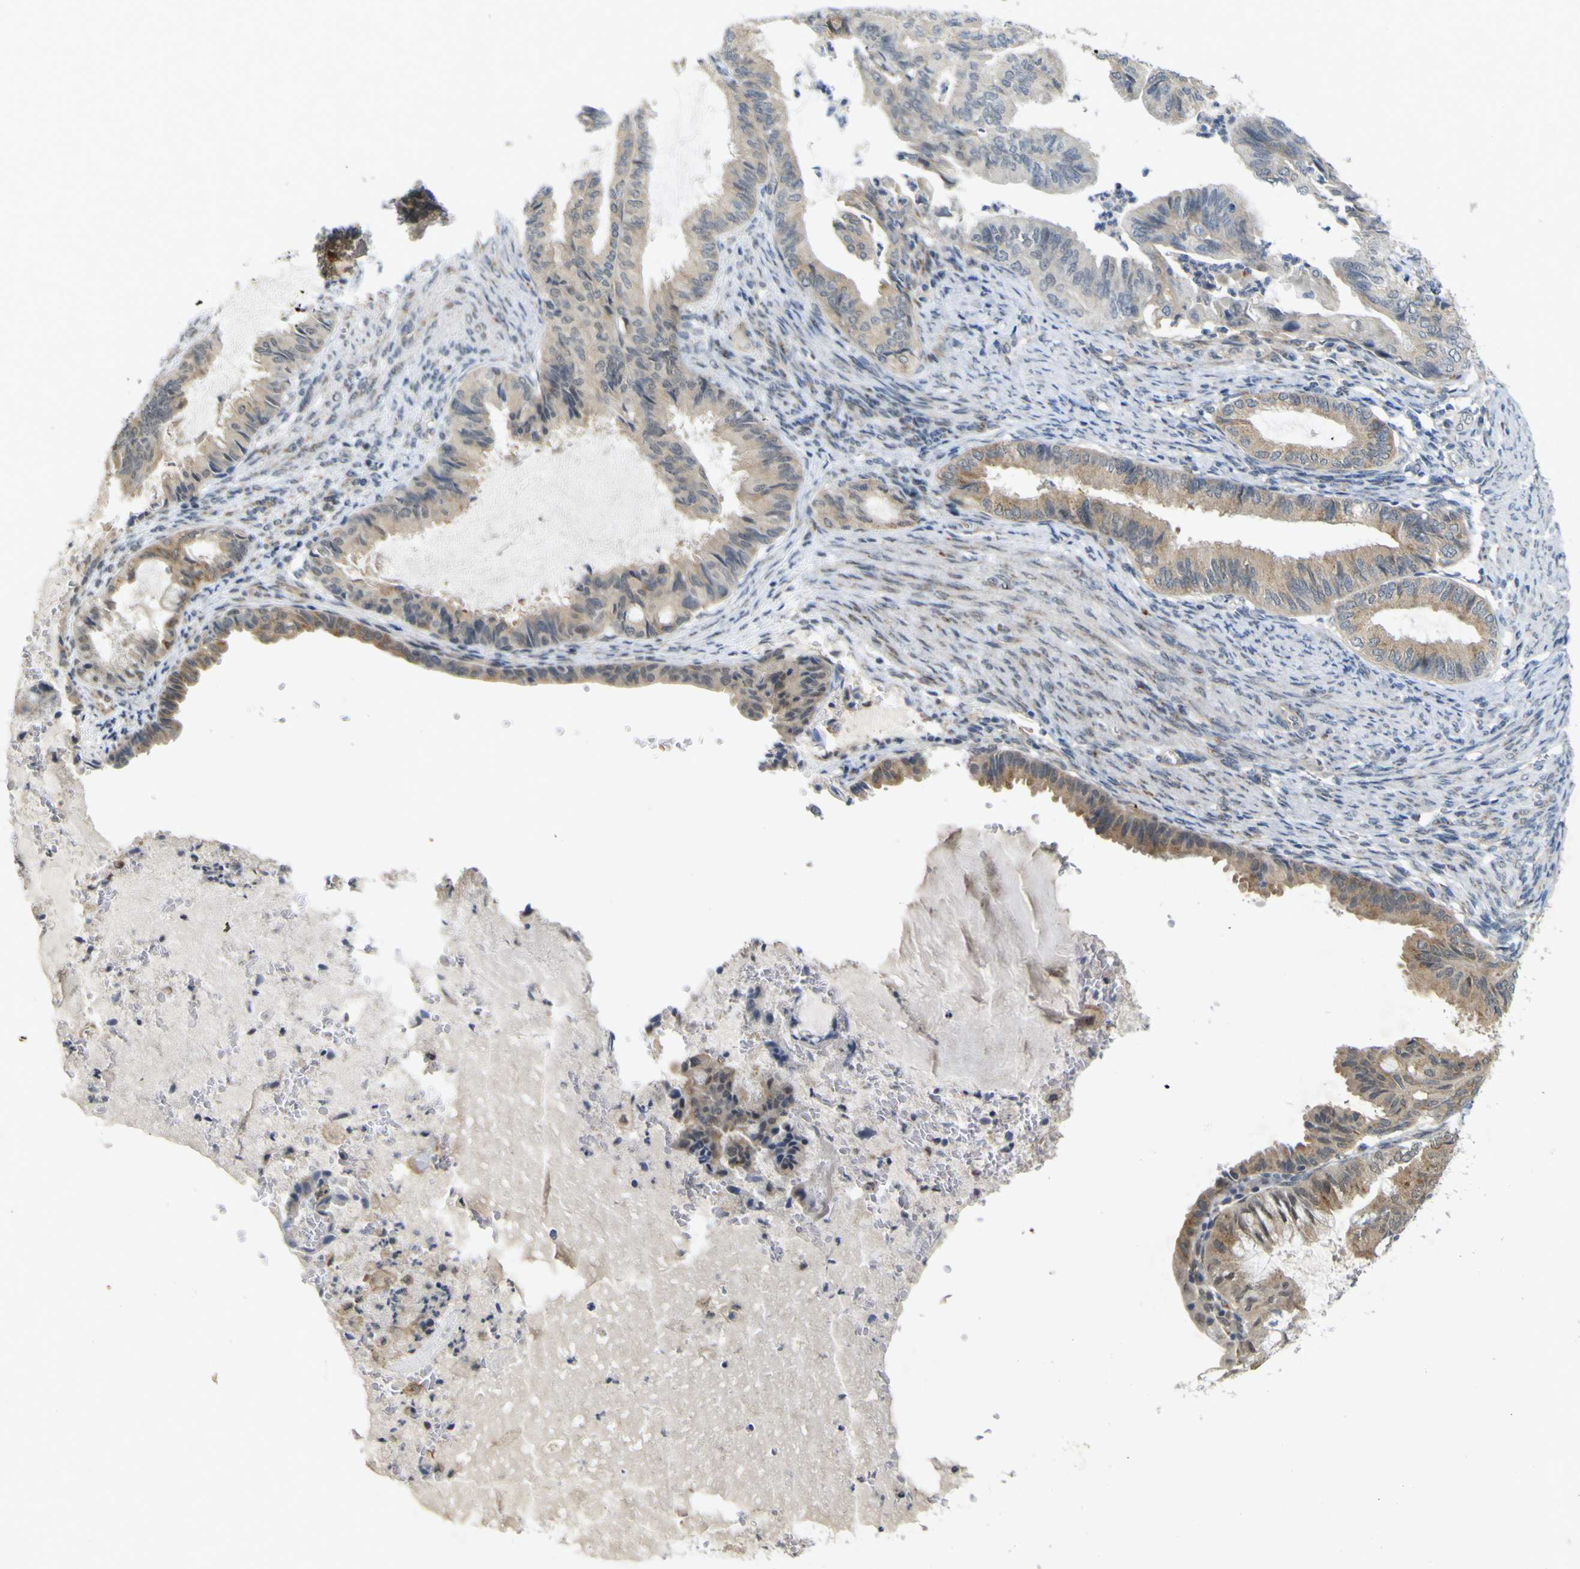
{"staining": {"intensity": "weak", "quantity": ">75%", "location": "cytoplasmic/membranous"}, "tissue": "endometrial cancer", "cell_type": "Tumor cells", "image_type": "cancer", "snomed": [{"axis": "morphology", "description": "Adenocarcinoma, NOS"}, {"axis": "topography", "description": "Endometrium"}], "caption": "Protein staining displays weak cytoplasmic/membranous expression in approximately >75% of tumor cells in endometrial adenocarcinoma.", "gene": "IGF2R", "patient": {"sex": "female", "age": 86}}